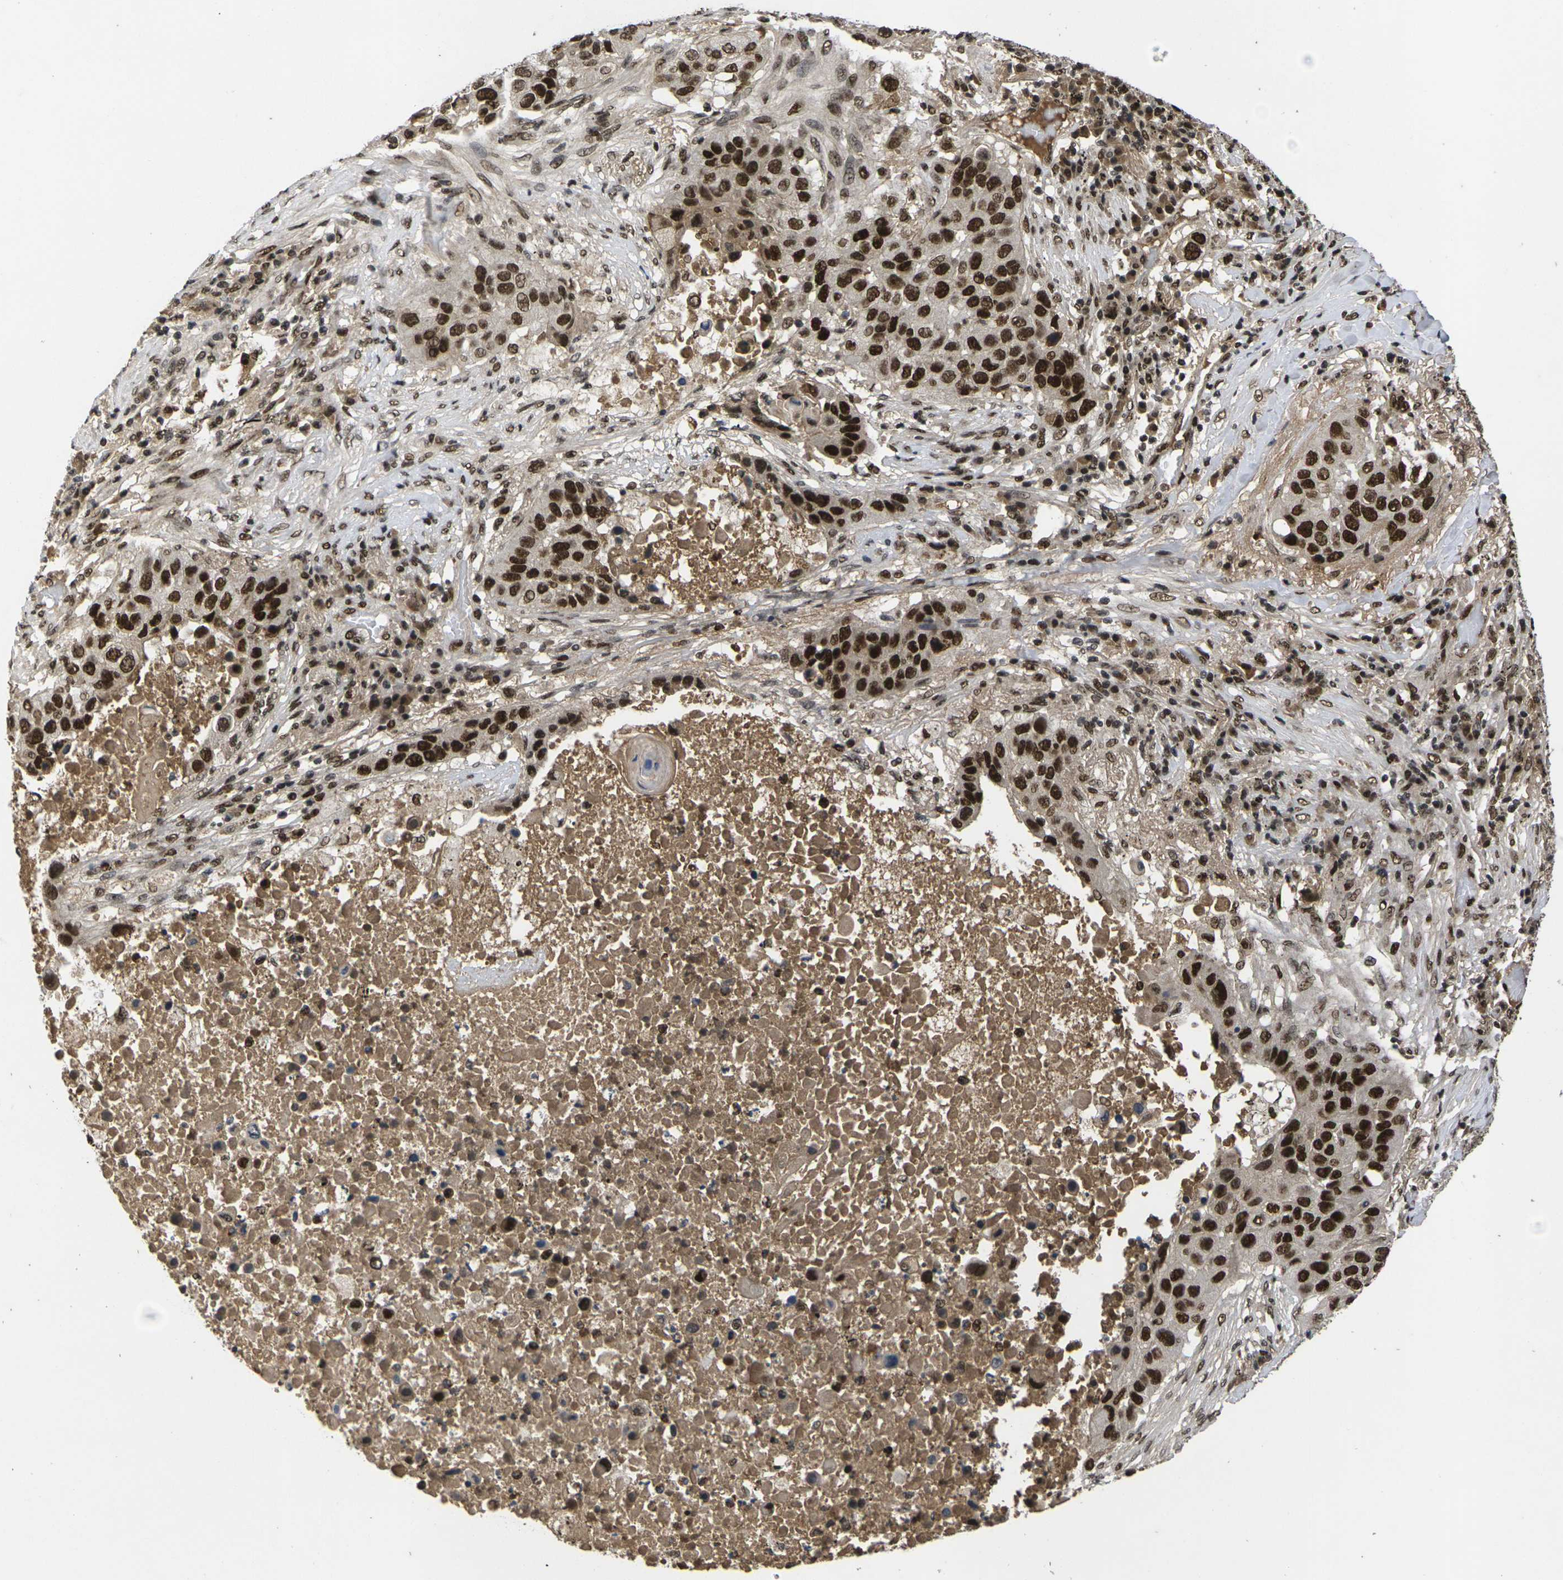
{"staining": {"intensity": "strong", "quantity": ">75%", "location": "nuclear"}, "tissue": "lung cancer", "cell_type": "Tumor cells", "image_type": "cancer", "snomed": [{"axis": "morphology", "description": "Squamous cell carcinoma, NOS"}, {"axis": "topography", "description": "Lung"}], "caption": "The image demonstrates a brown stain indicating the presence of a protein in the nuclear of tumor cells in lung squamous cell carcinoma.", "gene": "GTF2E1", "patient": {"sex": "male", "age": 57}}